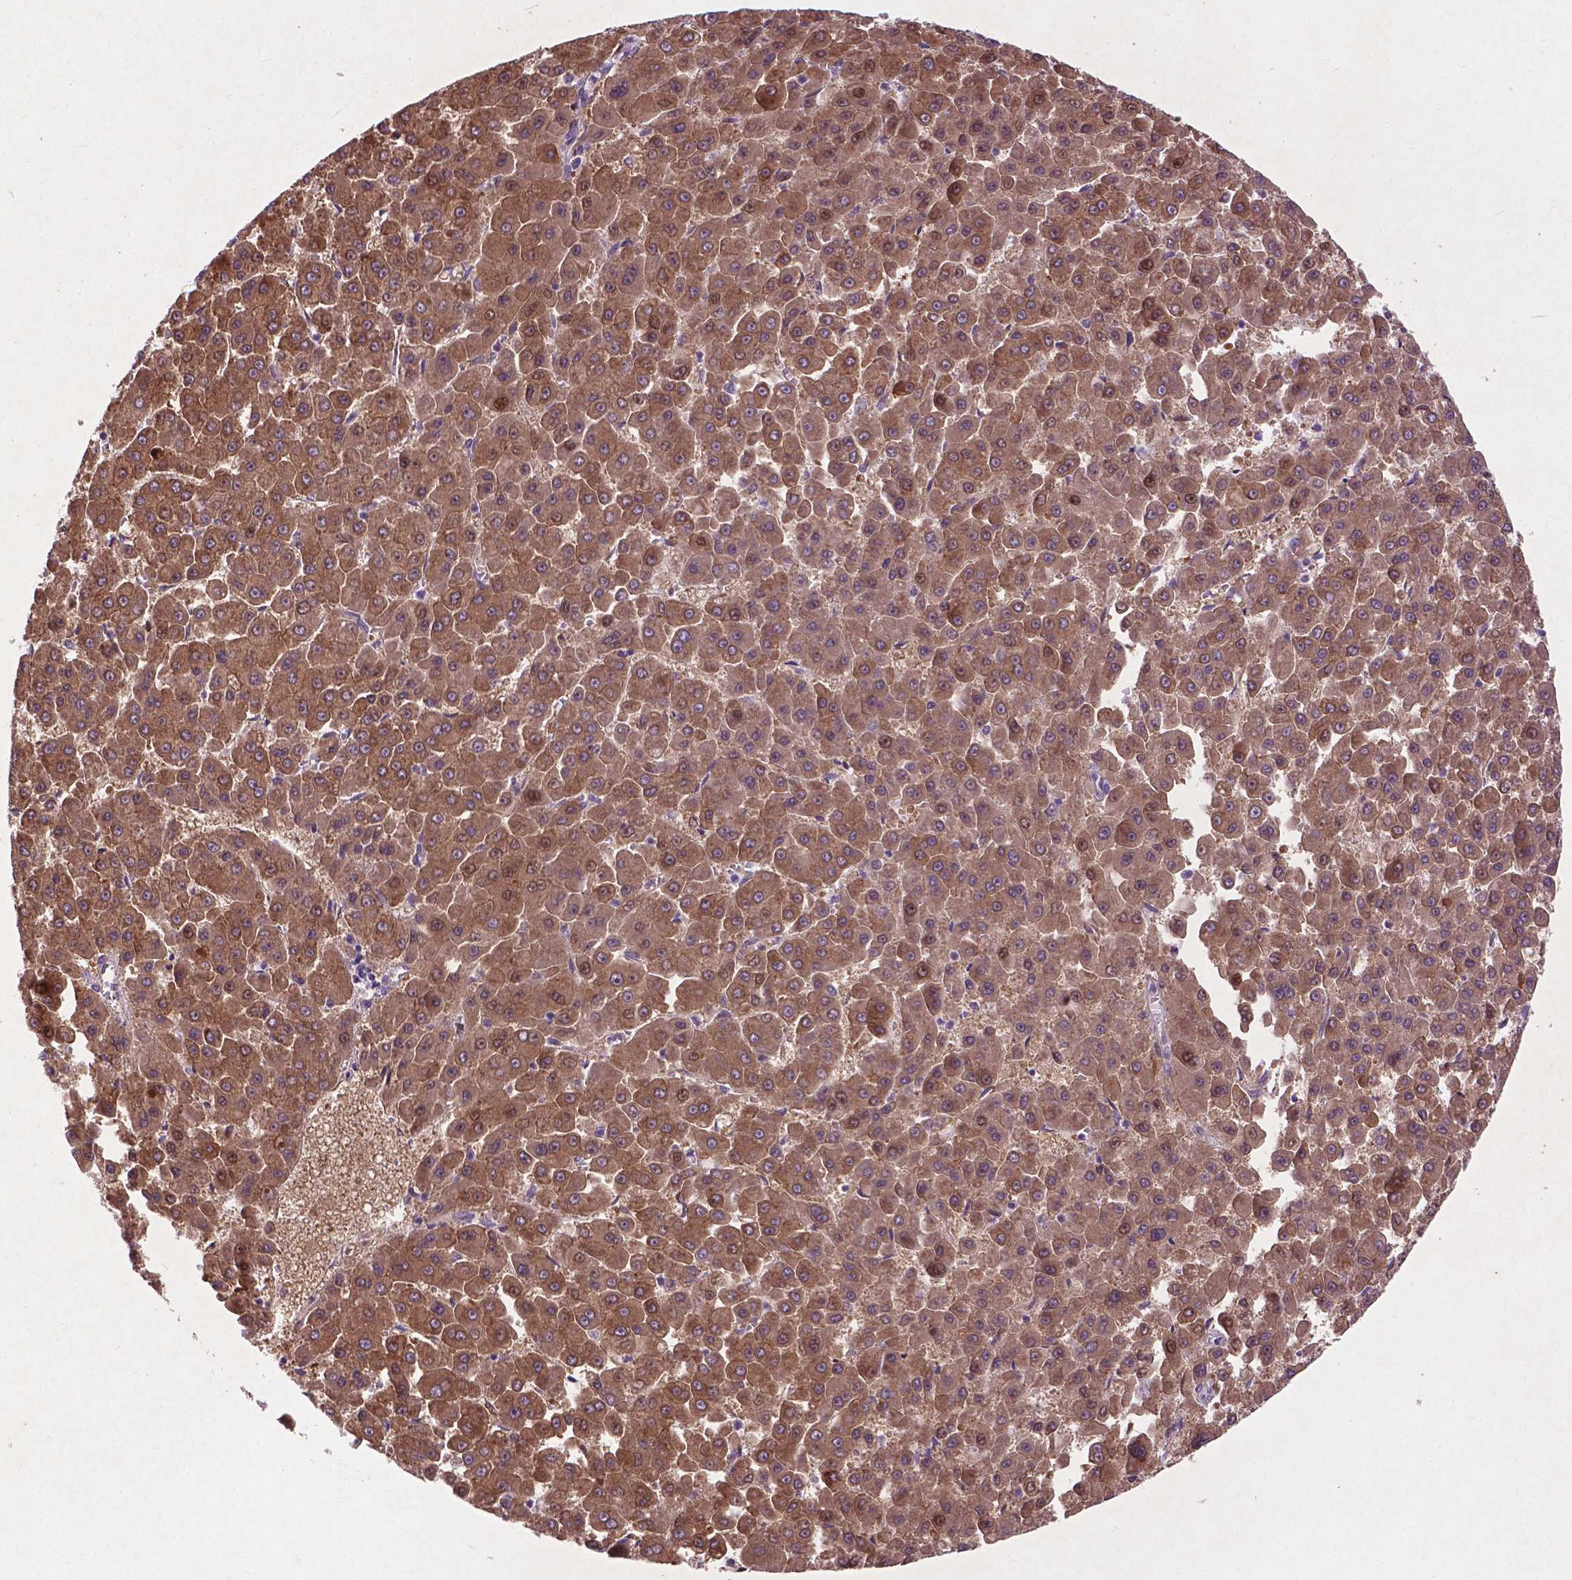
{"staining": {"intensity": "moderate", "quantity": ">75%", "location": "cytoplasmic/membranous"}, "tissue": "liver cancer", "cell_type": "Tumor cells", "image_type": "cancer", "snomed": [{"axis": "morphology", "description": "Carcinoma, Hepatocellular, NOS"}, {"axis": "topography", "description": "Liver"}], "caption": "Moderate cytoplasmic/membranous staining for a protein is appreciated in approximately >75% of tumor cells of liver cancer using immunohistochemistry.", "gene": "ATG4D", "patient": {"sex": "male", "age": 78}}